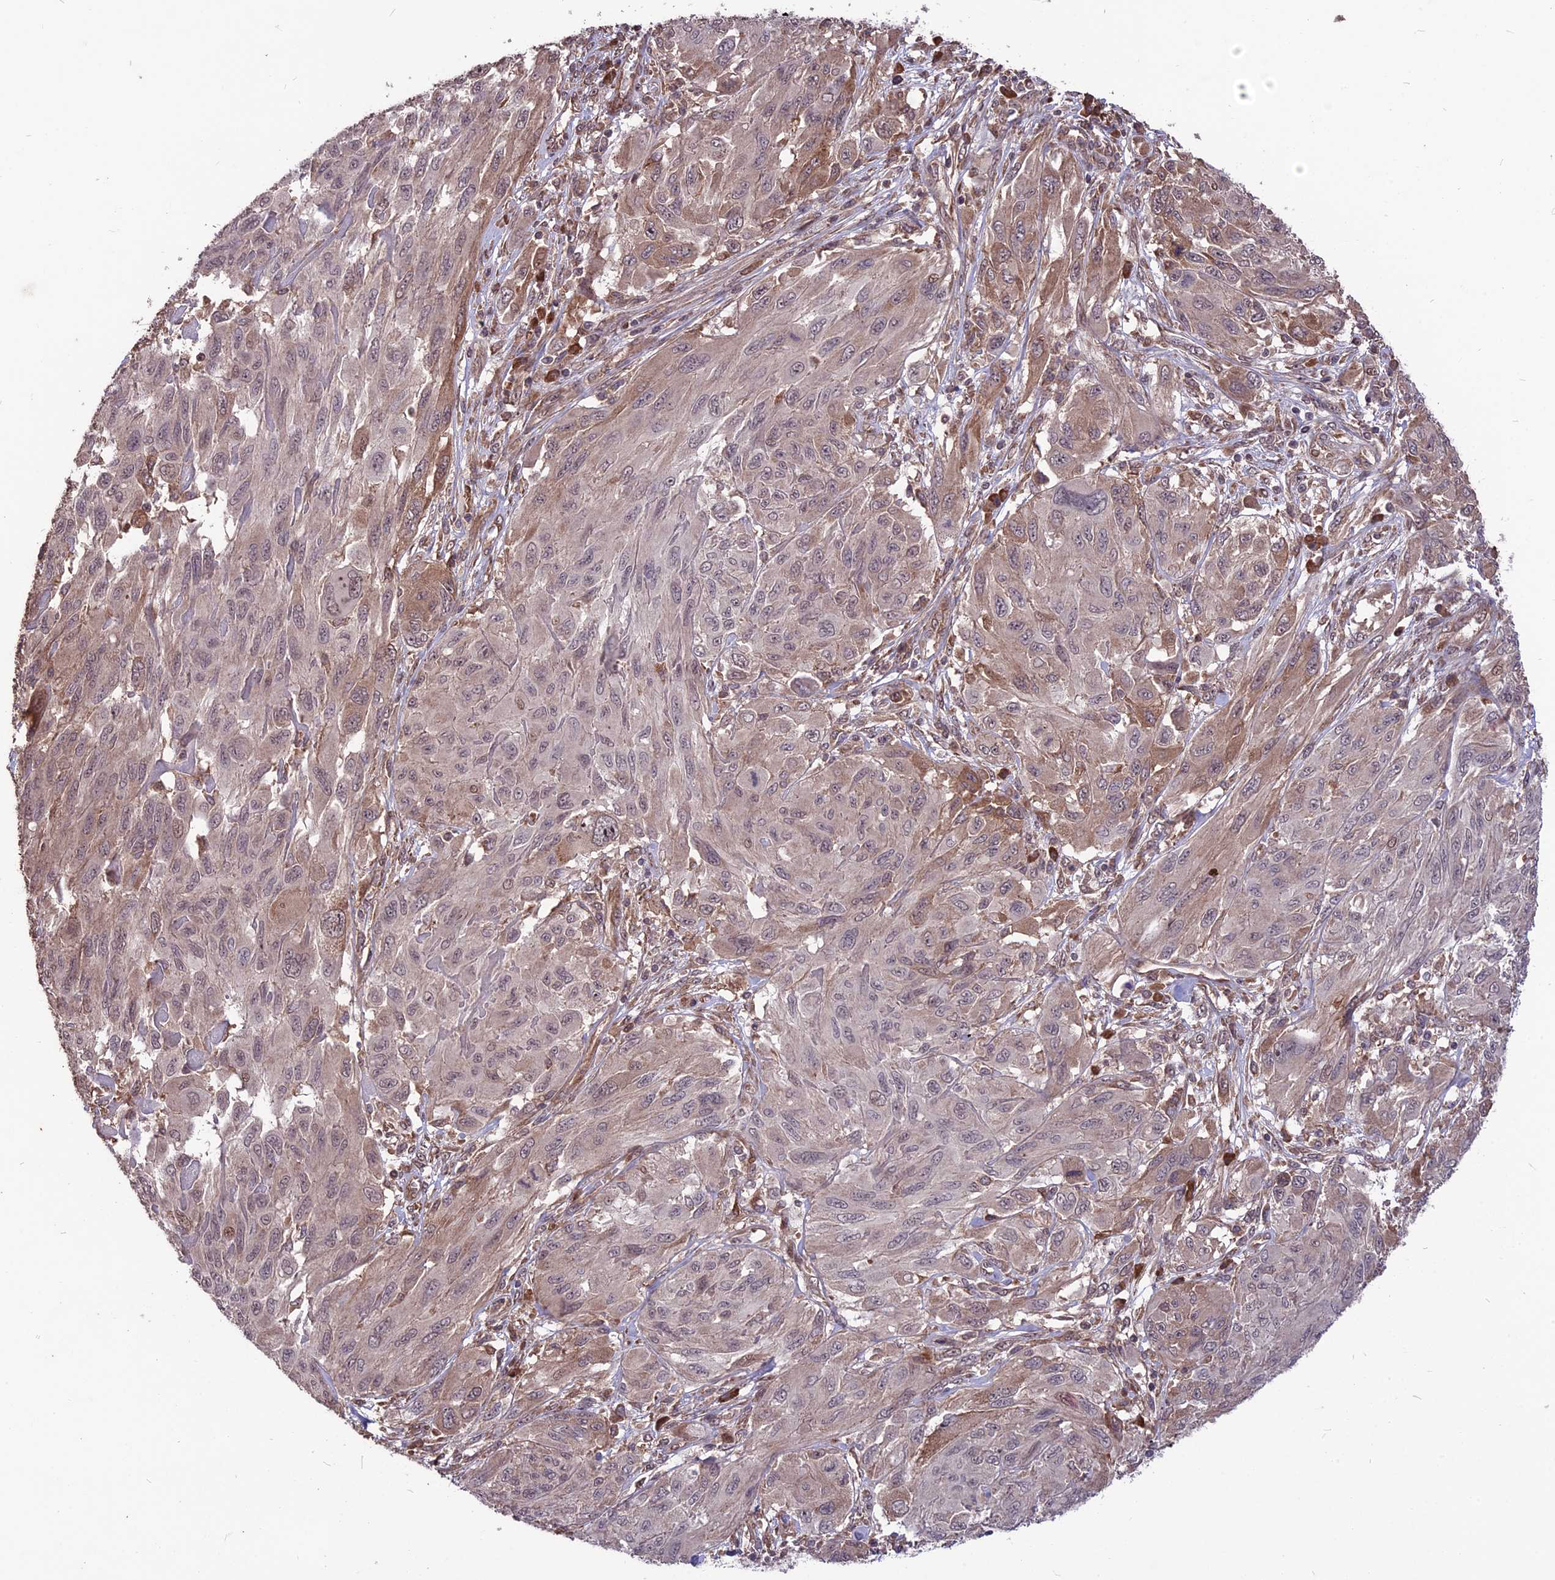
{"staining": {"intensity": "weak", "quantity": "25%-75%", "location": "cytoplasmic/membranous,nuclear"}, "tissue": "melanoma", "cell_type": "Tumor cells", "image_type": "cancer", "snomed": [{"axis": "morphology", "description": "Malignant melanoma, NOS"}, {"axis": "topography", "description": "Skin"}], "caption": "The micrograph exhibits a brown stain indicating the presence of a protein in the cytoplasmic/membranous and nuclear of tumor cells in melanoma.", "gene": "ZNF598", "patient": {"sex": "female", "age": 91}}